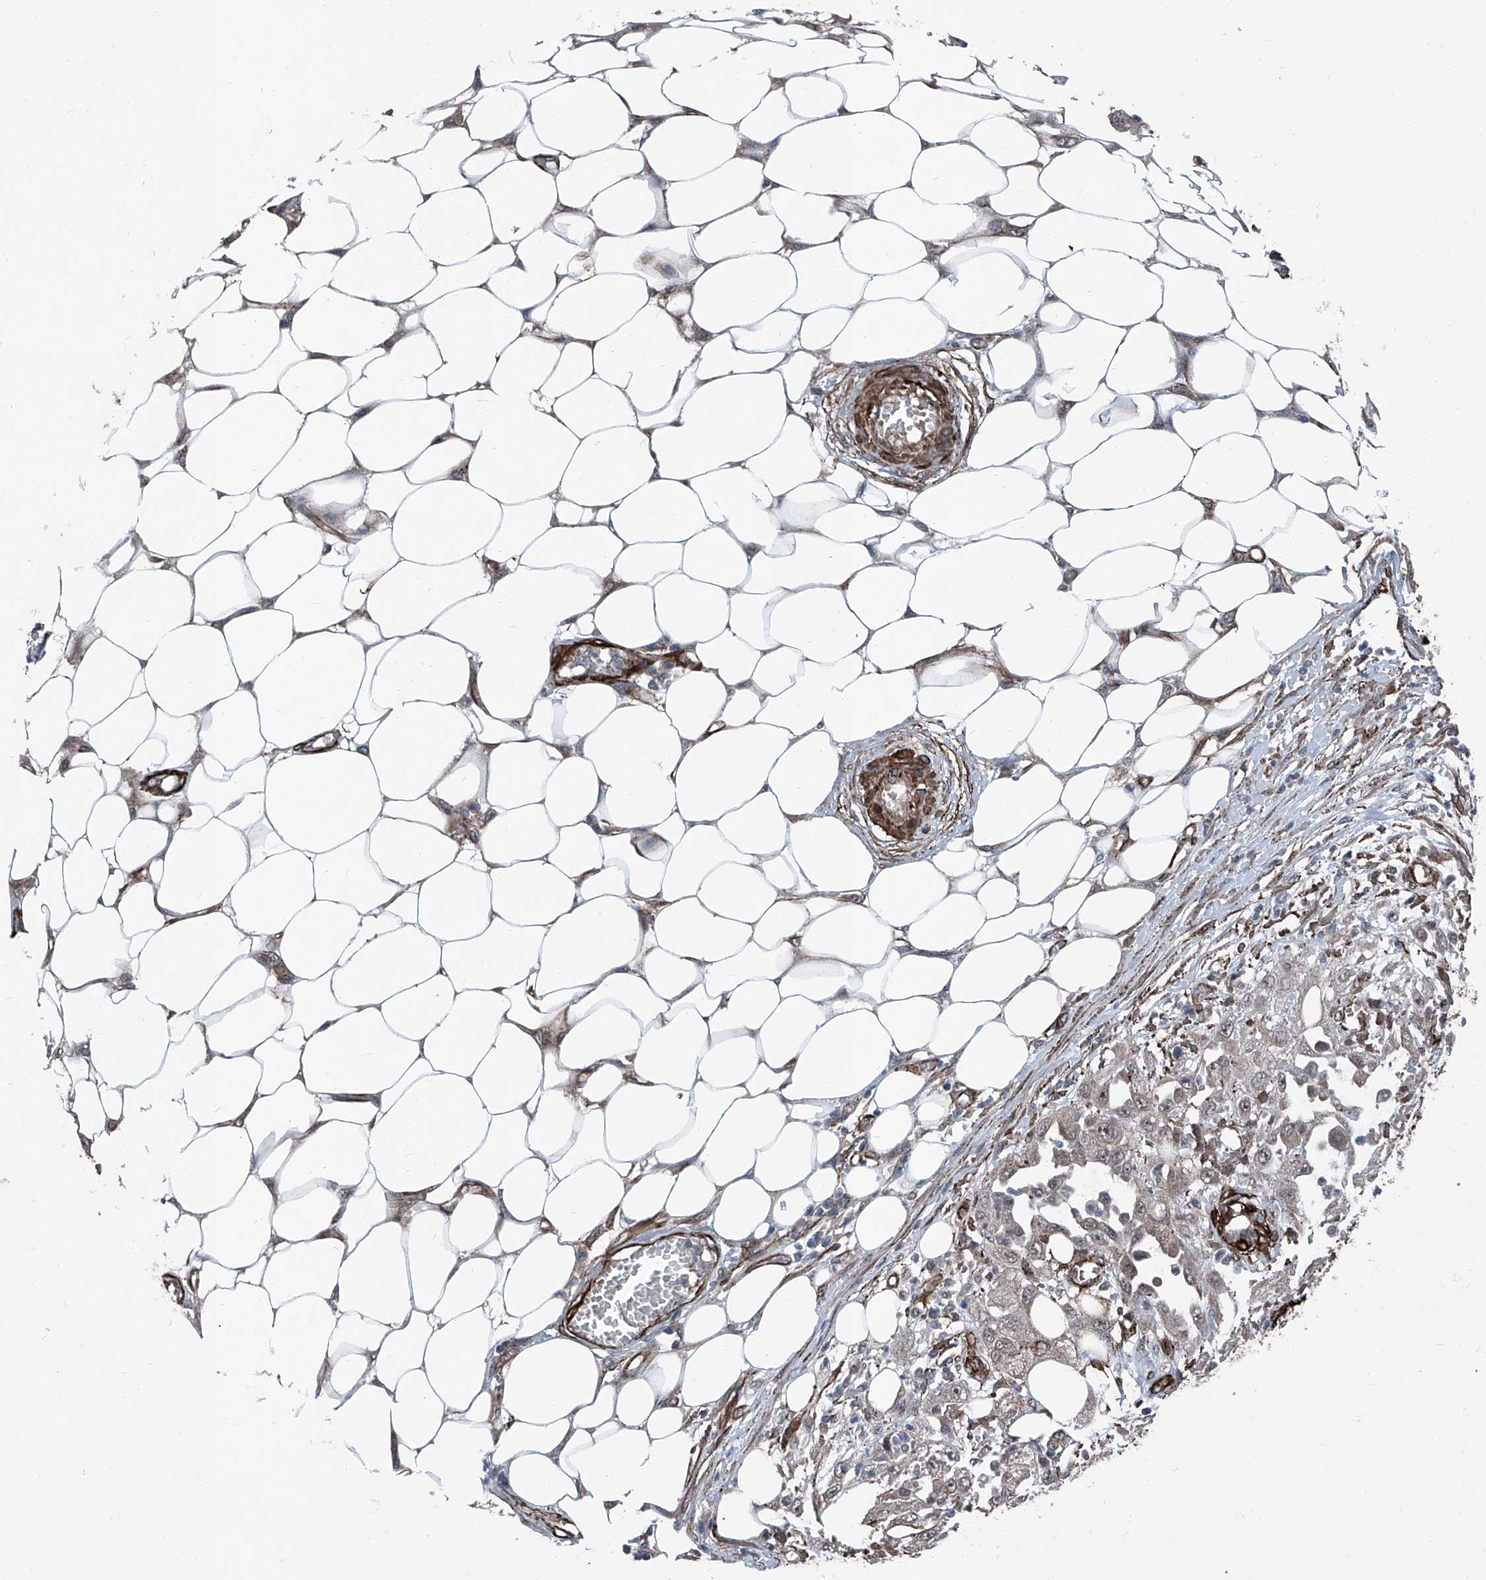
{"staining": {"intensity": "negative", "quantity": "none", "location": "none"}, "tissue": "skin cancer", "cell_type": "Tumor cells", "image_type": "cancer", "snomed": [{"axis": "morphology", "description": "Squamous cell carcinoma, NOS"}, {"axis": "morphology", "description": "Squamous cell carcinoma, metastatic, NOS"}, {"axis": "topography", "description": "Skin"}, {"axis": "topography", "description": "Lymph node"}], "caption": "A histopathology image of human metastatic squamous cell carcinoma (skin) is negative for staining in tumor cells.", "gene": "COA7", "patient": {"sex": "male", "age": 75}}